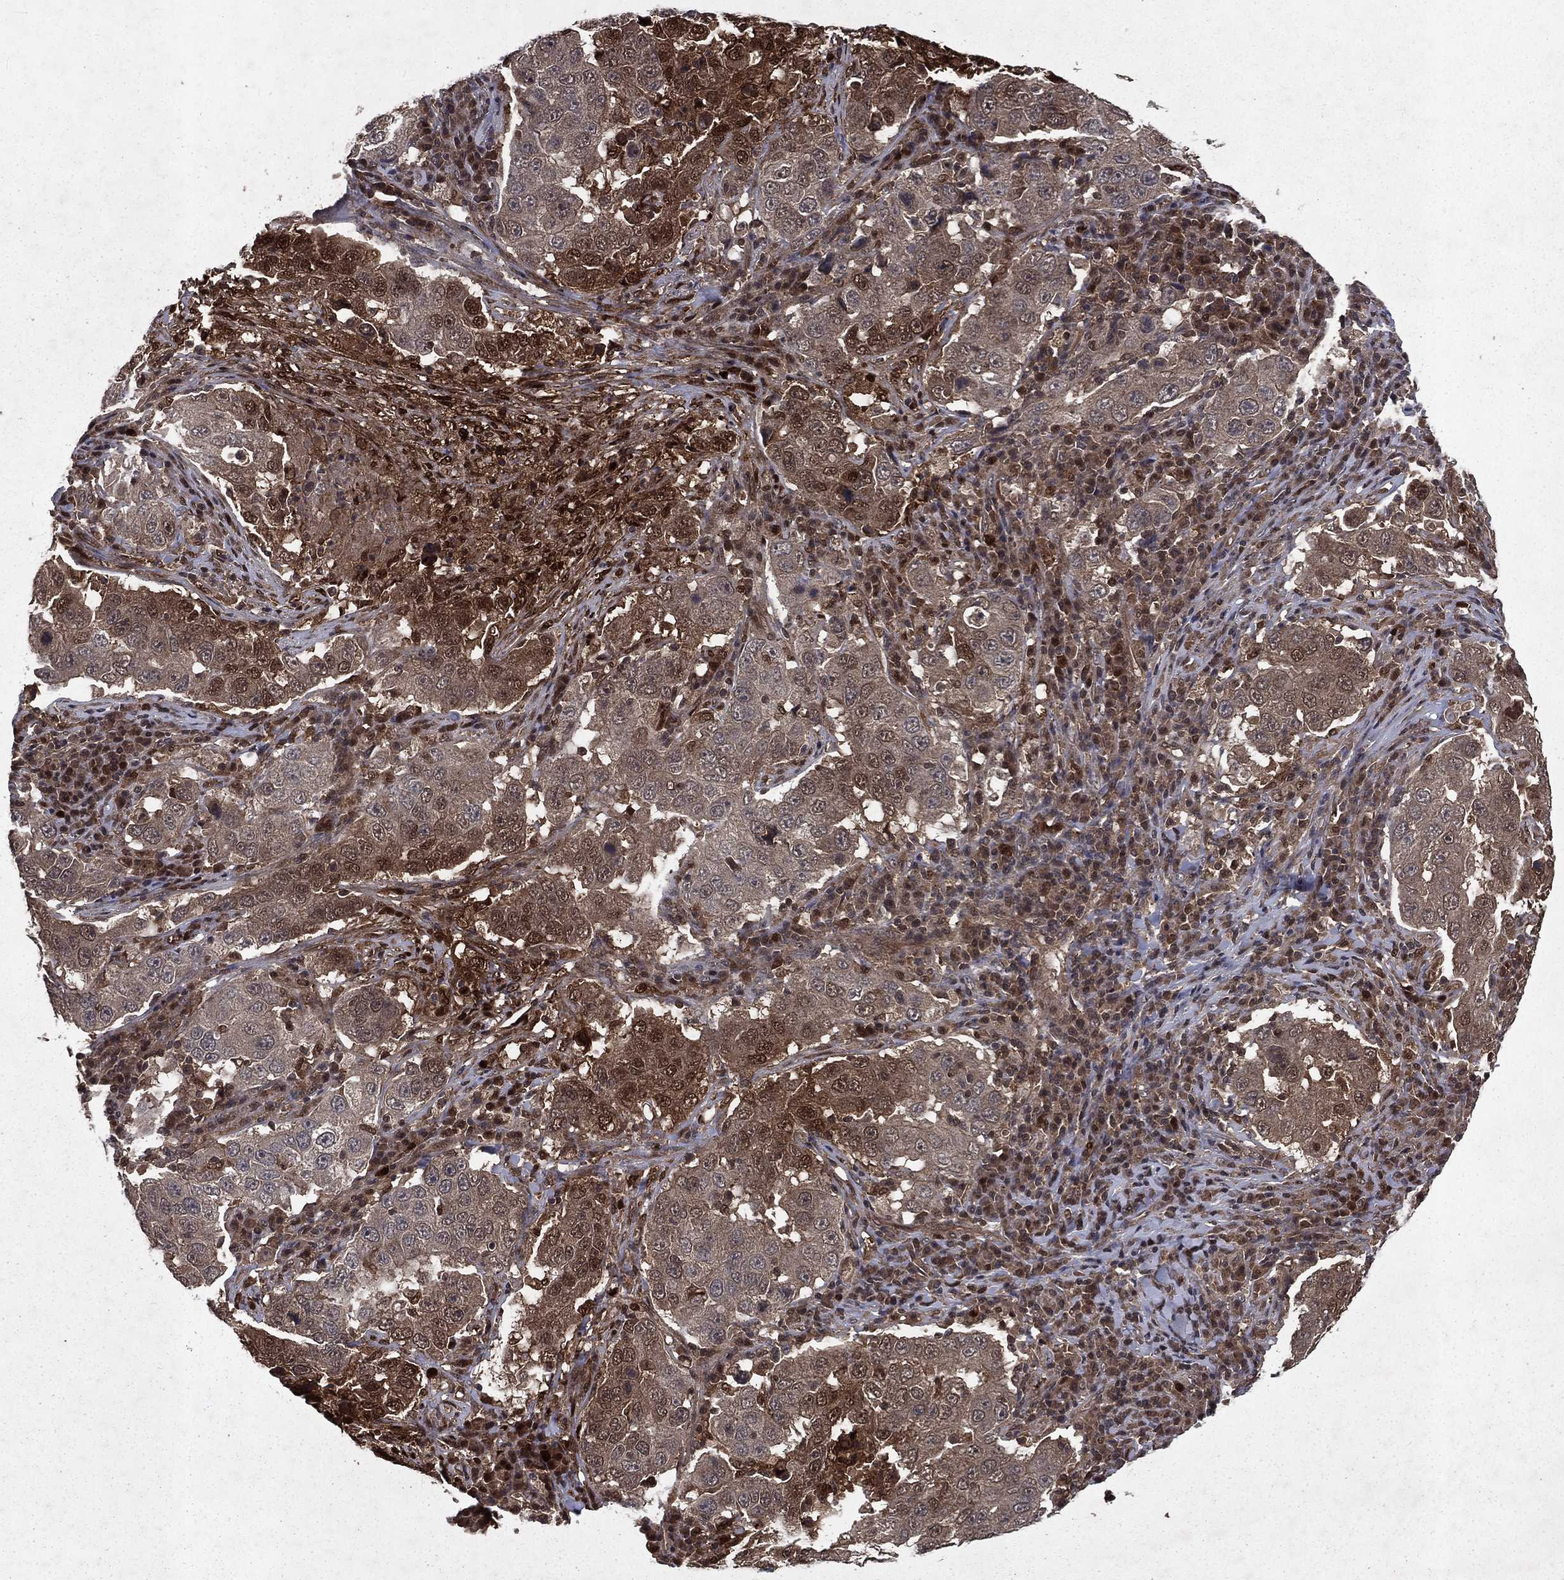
{"staining": {"intensity": "strong", "quantity": "<25%", "location": "cytoplasmic/membranous,nuclear"}, "tissue": "lung cancer", "cell_type": "Tumor cells", "image_type": "cancer", "snomed": [{"axis": "morphology", "description": "Adenocarcinoma, NOS"}, {"axis": "topography", "description": "Lung"}], "caption": "Immunohistochemical staining of human lung cancer demonstrates medium levels of strong cytoplasmic/membranous and nuclear positivity in about <25% of tumor cells. (DAB IHC, brown staining for protein, blue staining for nuclei).", "gene": "FGD1", "patient": {"sex": "male", "age": 73}}